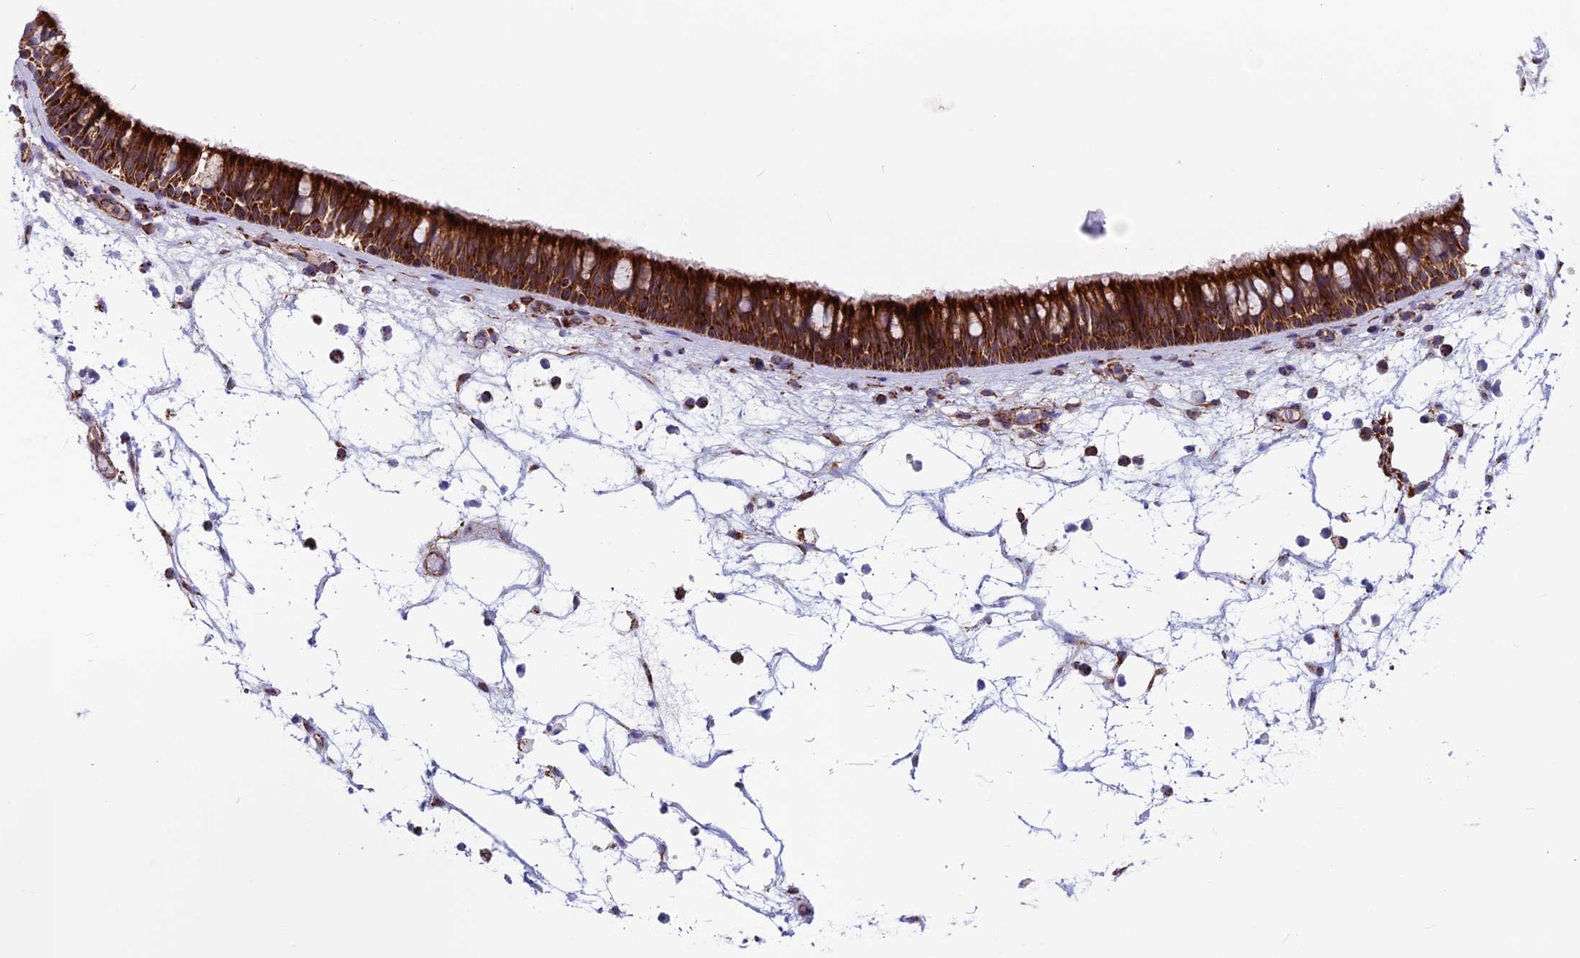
{"staining": {"intensity": "strong", "quantity": ">75%", "location": "cytoplasmic/membranous"}, "tissue": "nasopharynx", "cell_type": "Respiratory epithelial cells", "image_type": "normal", "snomed": [{"axis": "morphology", "description": "Normal tissue, NOS"}, {"axis": "morphology", "description": "Inflammation, NOS"}, {"axis": "morphology", "description": "Malignant melanoma, Metastatic site"}, {"axis": "topography", "description": "Nasopharynx"}], "caption": "This histopathology image demonstrates immunohistochemistry staining of benign nasopharynx, with high strong cytoplasmic/membranous expression in approximately >75% of respiratory epithelial cells.", "gene": "MRPS18B", "patient": {"sex": "male", "age": 70}}